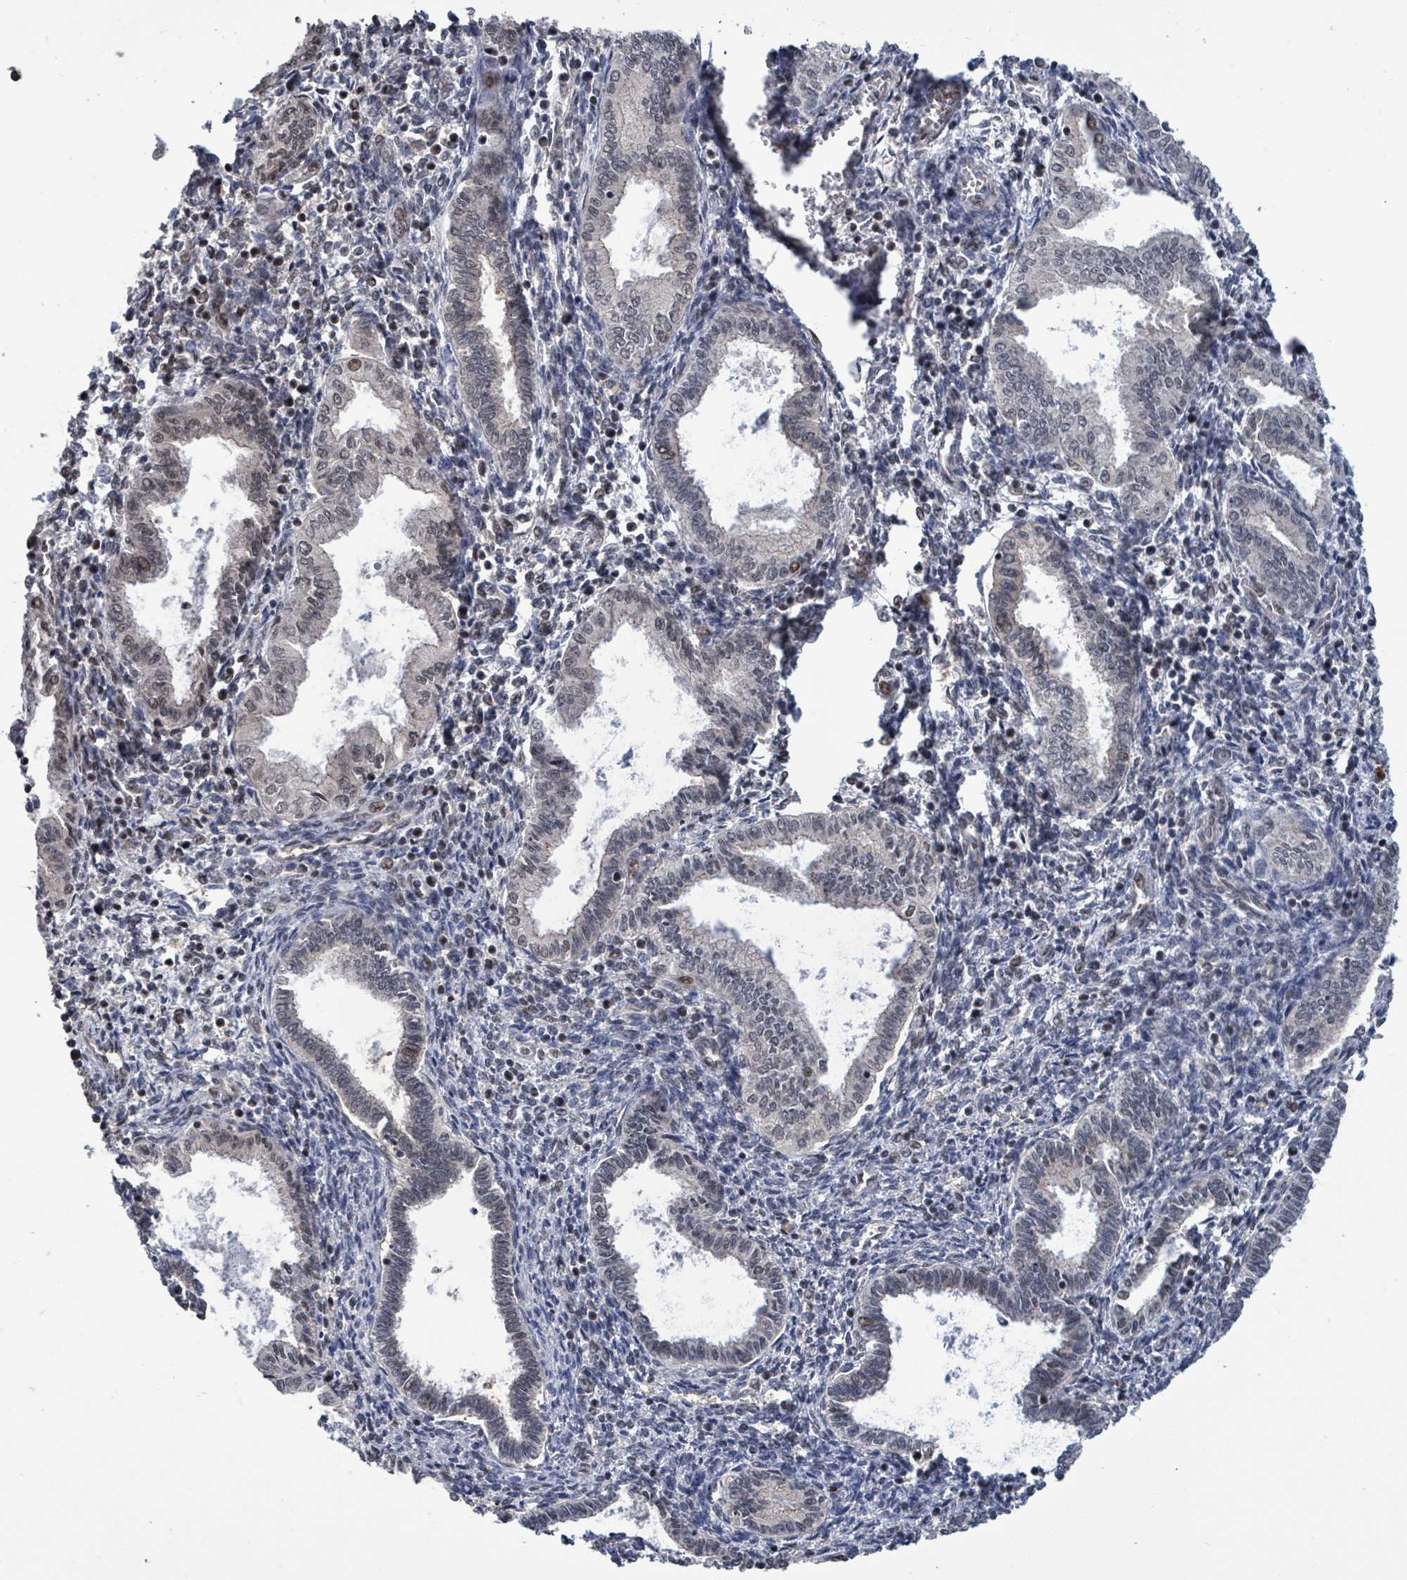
{"staining": {"intensity": "negative", "quantity": "none", "location": "none"}, "tissue": "endometrium", "cell_type": "Cells in endometrial stroma", "image_type": "normal", "snomed": [{"axis": "morphology", "description": "Normal tissue, NOS"}, {"axis": "topography", "description": "Endometrium"}], "caption": "Photomicrograph shows no protein expression in cells in endometrial stroma of unremarkable endometrium. (DAB (3,3'-diaminobenzidine) immunohistochemistry (IHC), high magnification).", "gene": "COQ6", "patient": {"sex": "female", "age": 37}}